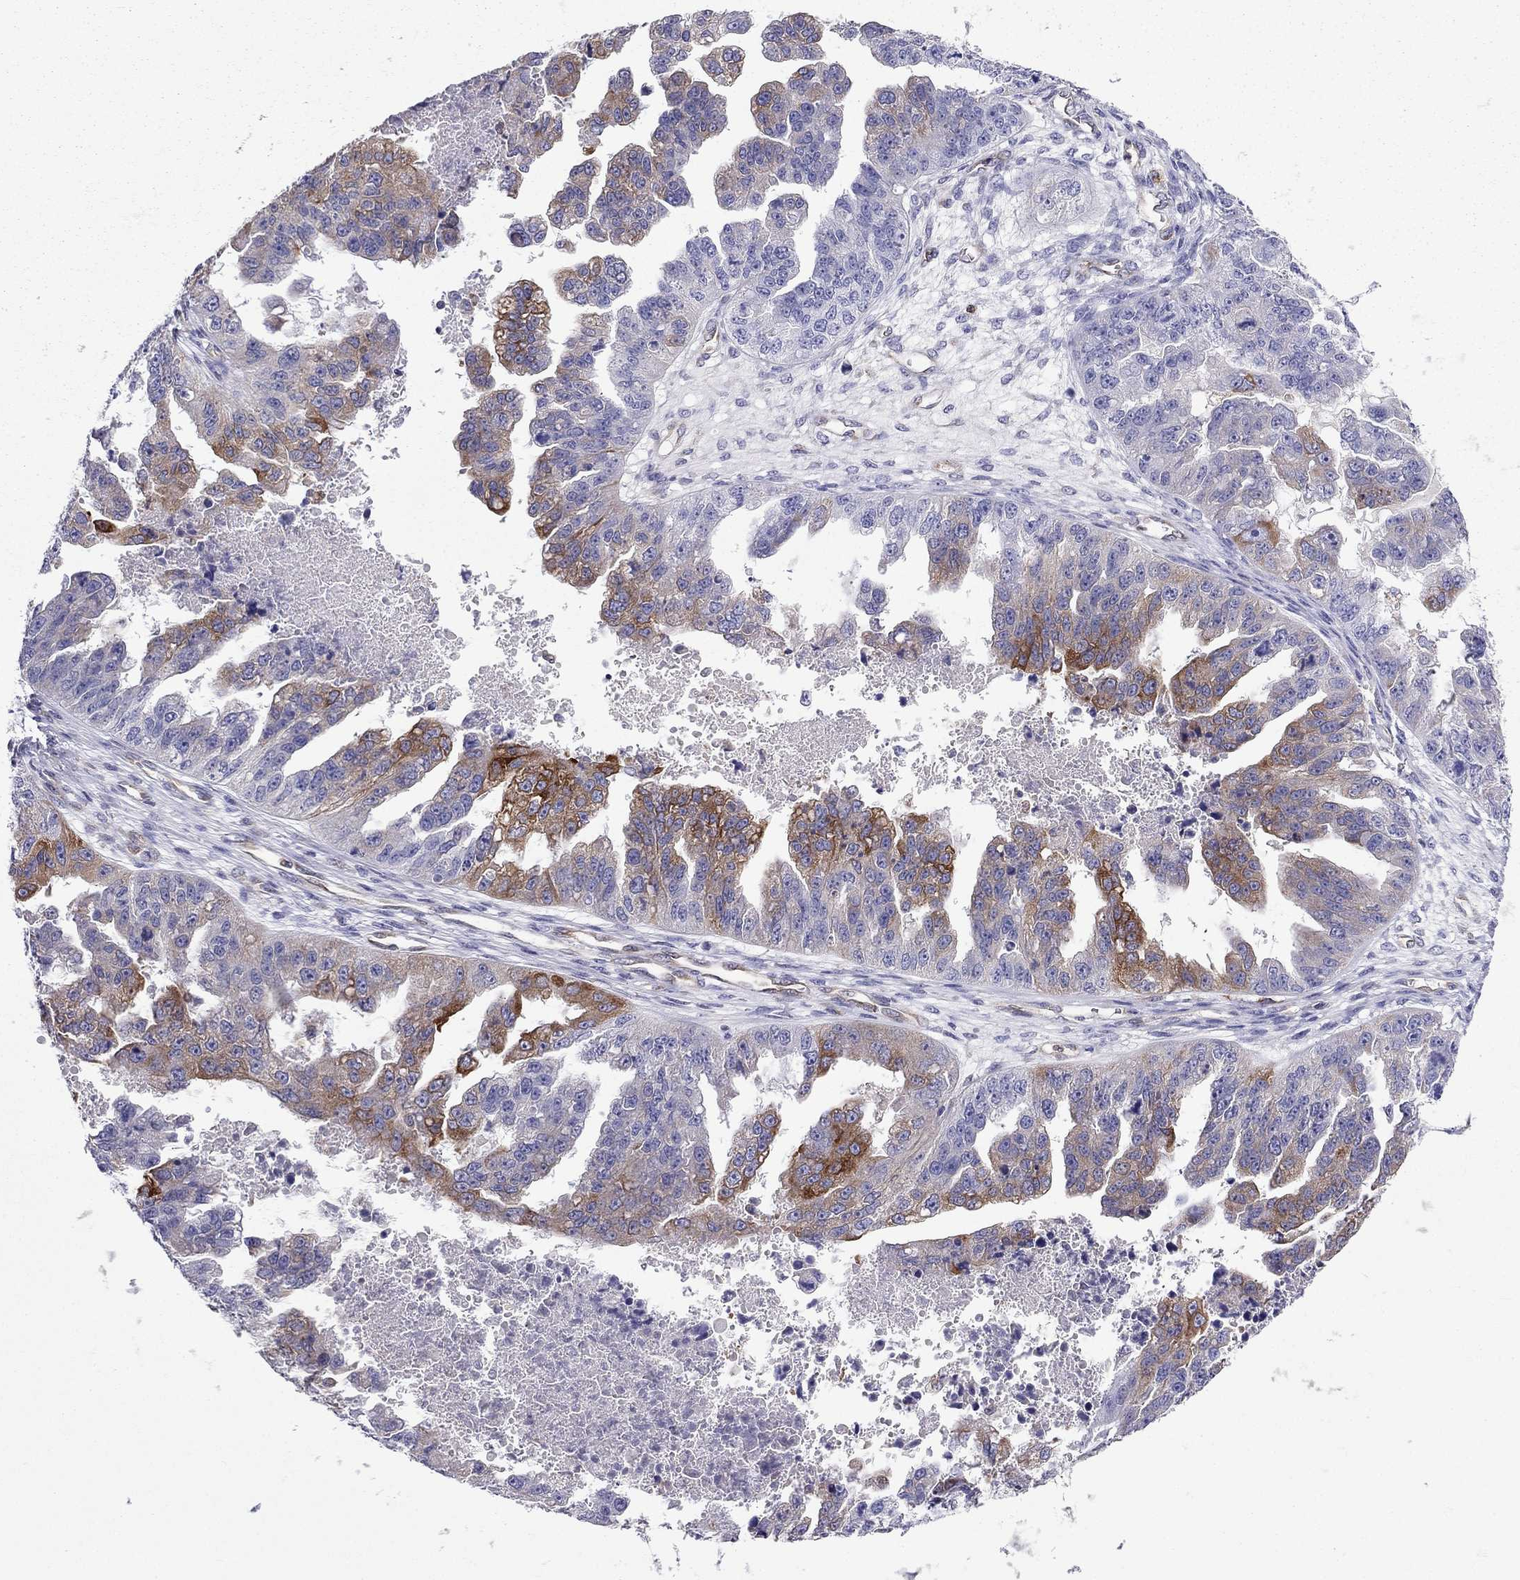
{"staining": {"intensity": "moderate", "quantity": "<25%", "location": "cytoplasmic/membranous"}, "tissue": "ovarian cancer", "cell_type": "Tumor cells", "image_type": "cancer", "snomed": [{"axis": "morphology", "description": "Cystadenocarcinoma, serous, NOS"}, {"axis": "topography", "description": "Ovary"}], "caption": "Moderate cytoplasmic/membranous expression is present in about <25% of tumor cells in ovarian cancer.", "gene": "GNAL", "patient": {"sex": "female", "age": 58}}